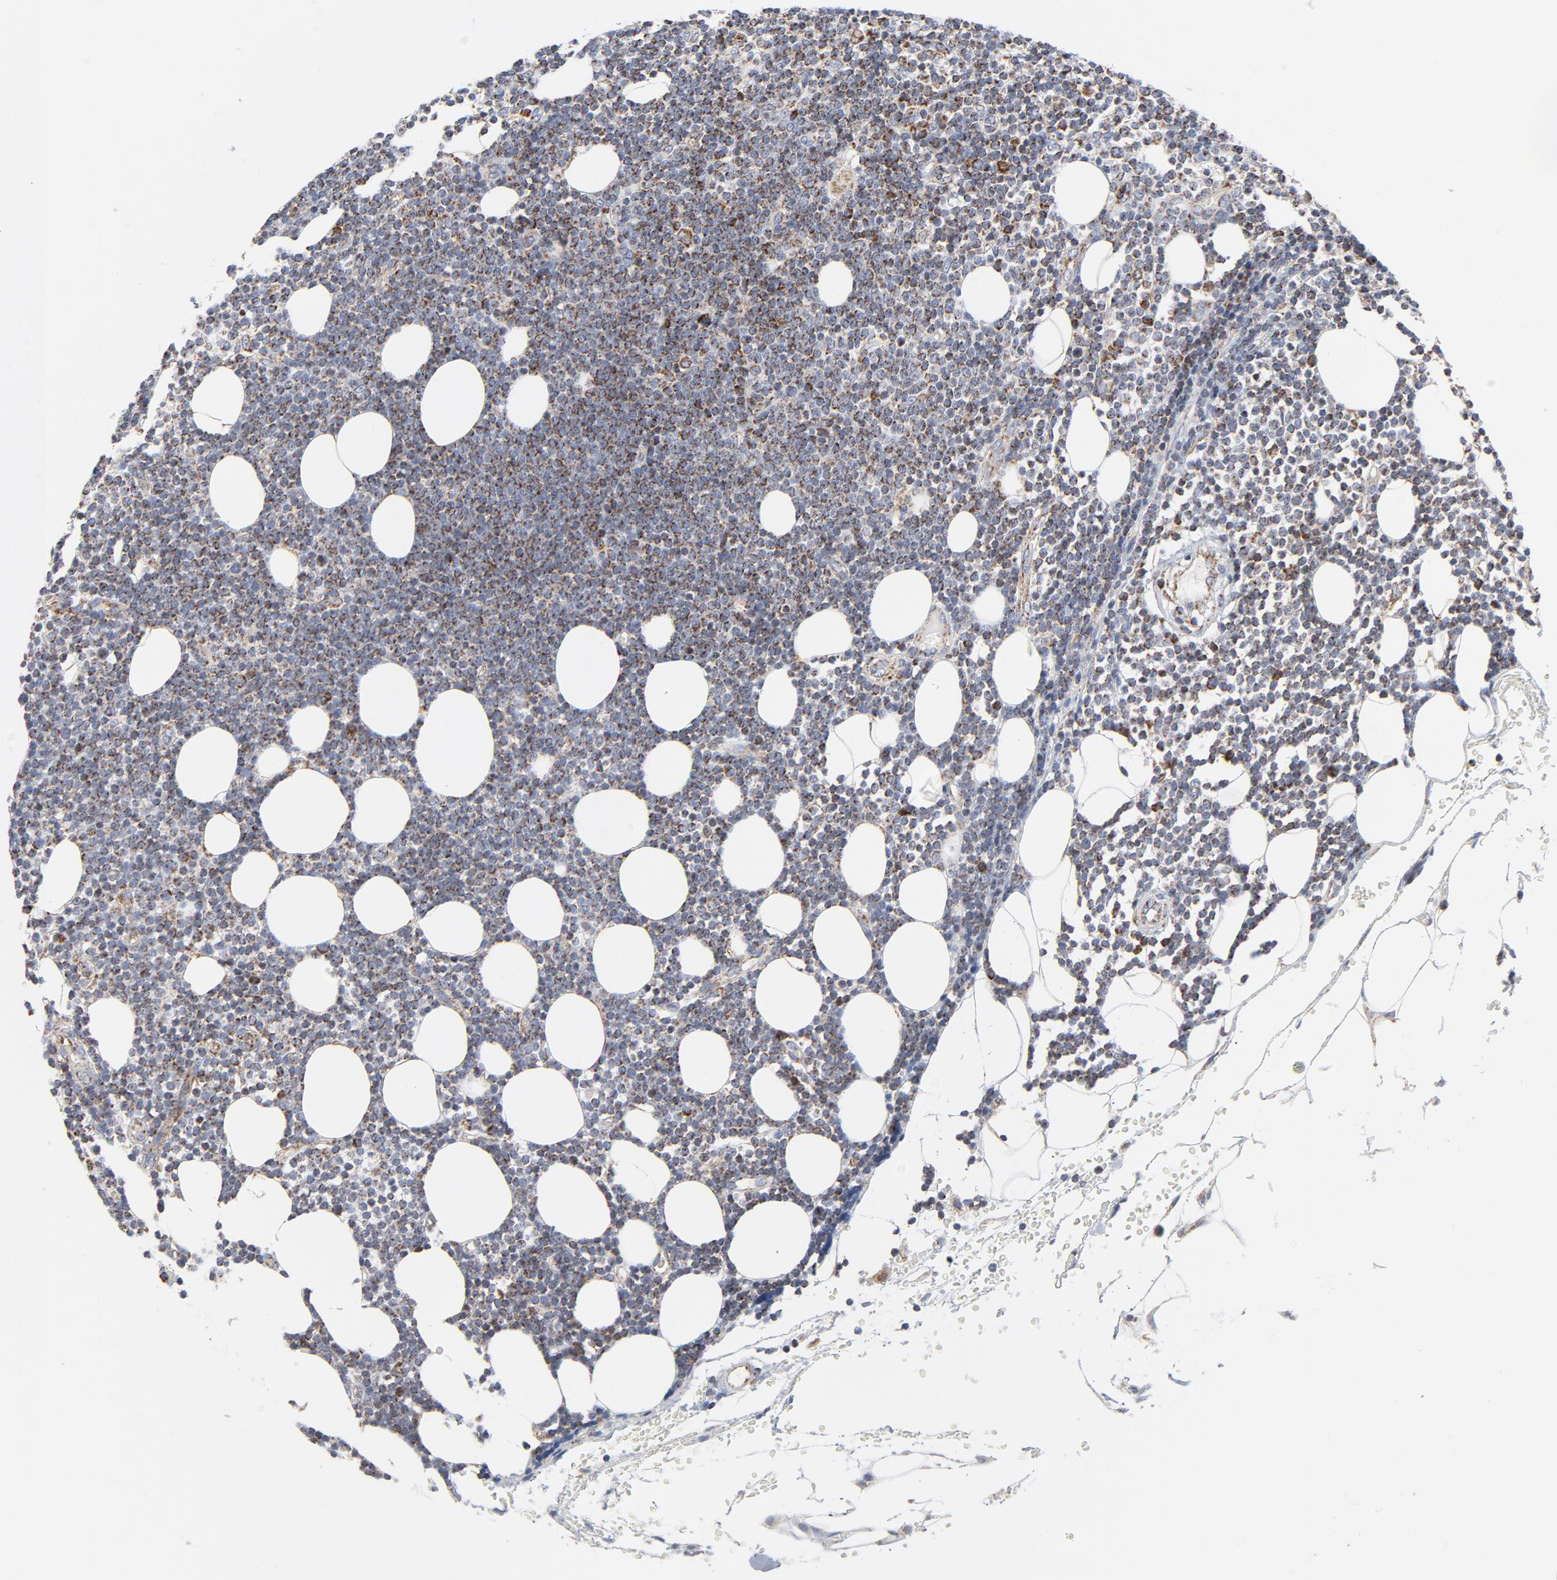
{"staining": {"intensity": "strong", "quantity": "25%-75%", "location": "cytoplasmic/membranous"}, "tissue": "lymphoma", "cell_type": "Tumor cells", "image_type": "cancer", "snomed": [{"axis": "morphology", "description": "Malignant lymphoma, non-Hodgkin's type, Low grade"}, {"axis": "topography", "description": "Soft tissue"}], "caption": "Protein expression analysis of lymphoma exhibits strong cytoplasmic/membranous expression in about 25%-75% of tumor cells.", "gene": "CYCS", "patient": {"sex": "male", "age": 92}}